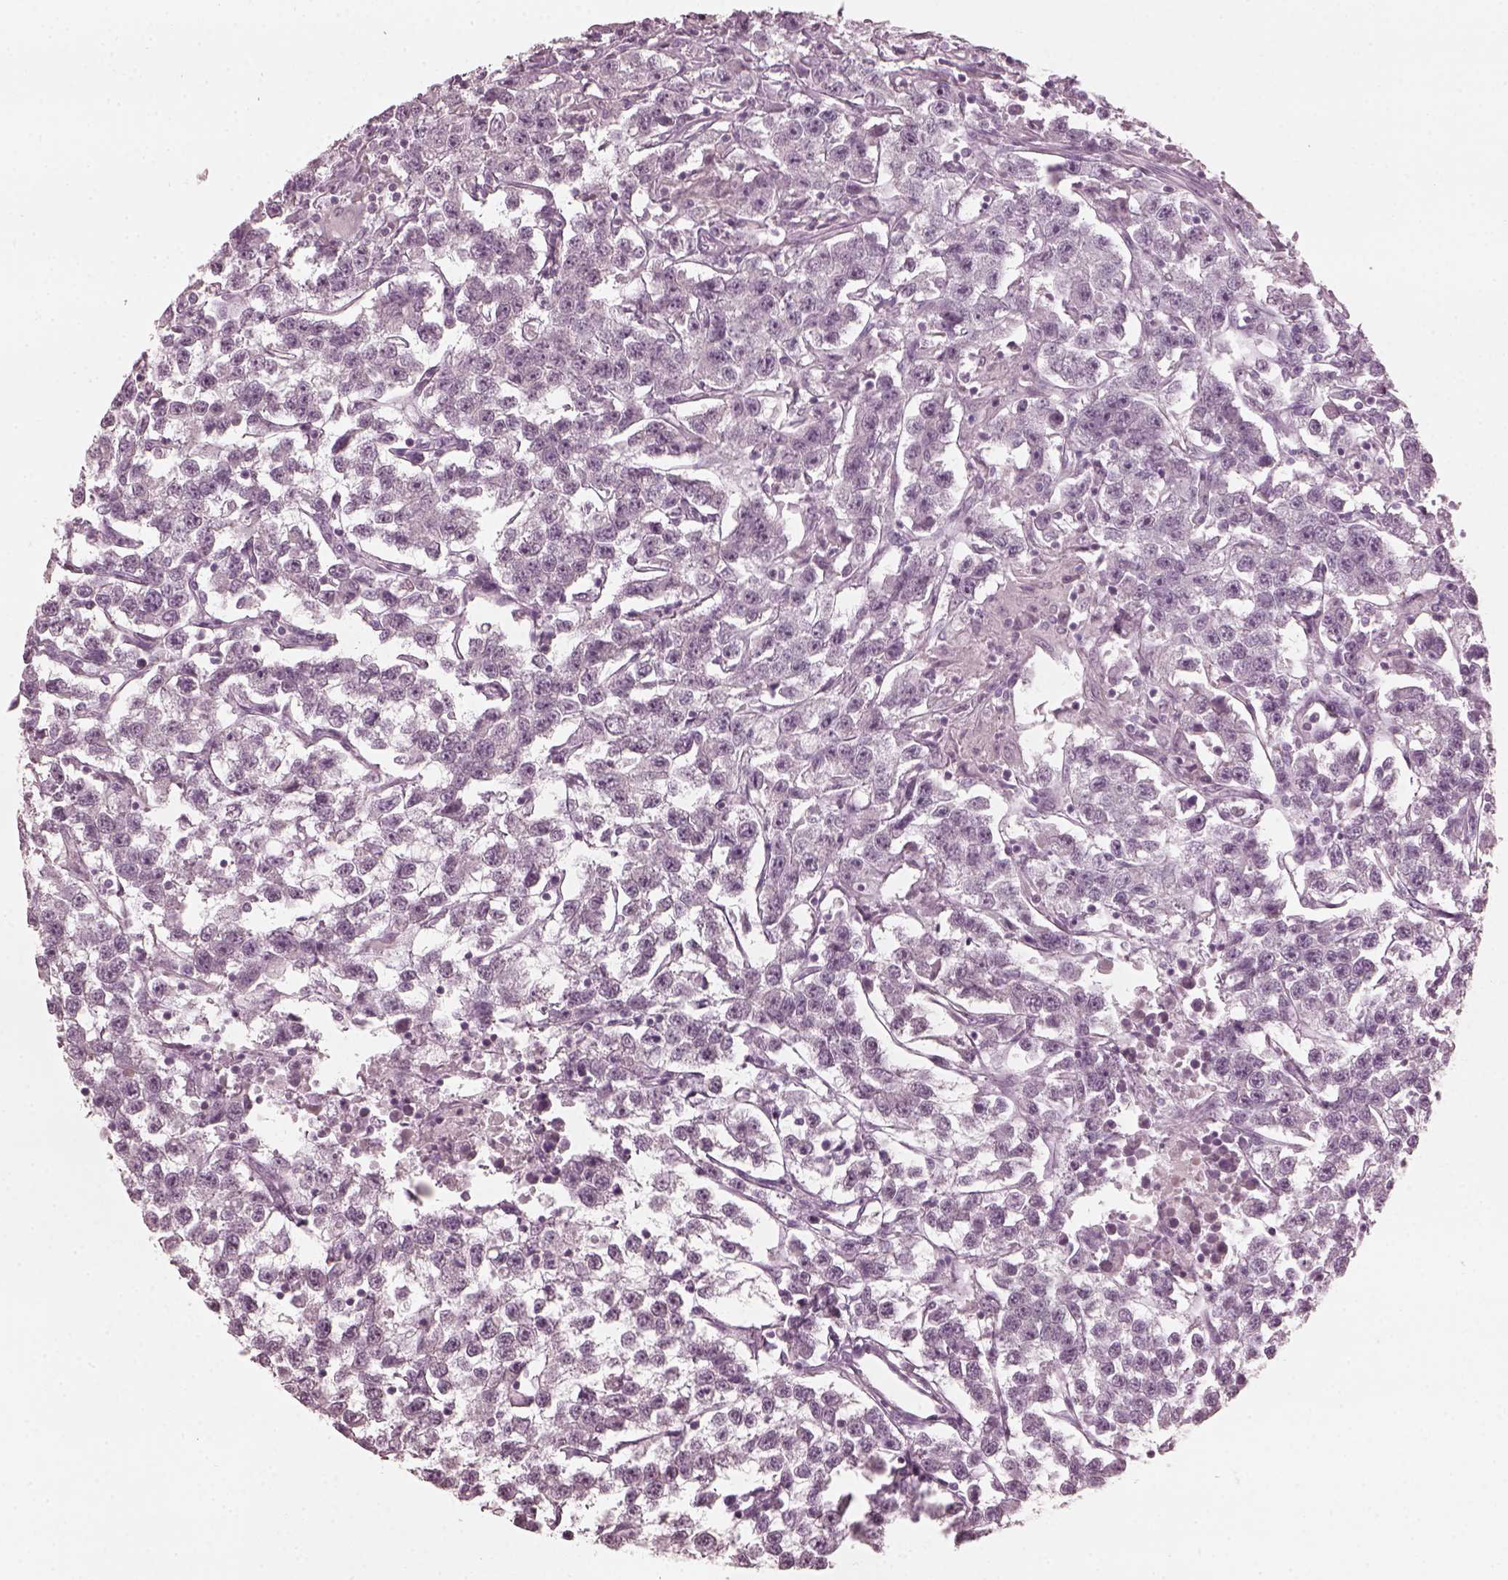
{"staining": {"intensity": "negative", "quantity": "none", "location": "none"}, "tissue": "testis cancer", "cell_type": "Tumor cells", "image_type": "cancer", "snomed": [{"axis": "morphology", "description": "Seminoma, NOS"}, {"axis": "topography", "description": "Testis"}], "caption": "Seminoma (testis) was stained to show a protein in brown. There is no significant staining in tumor cells.", "gene": "CCDC170", "patient": {"sex": "male", "age": 59}}